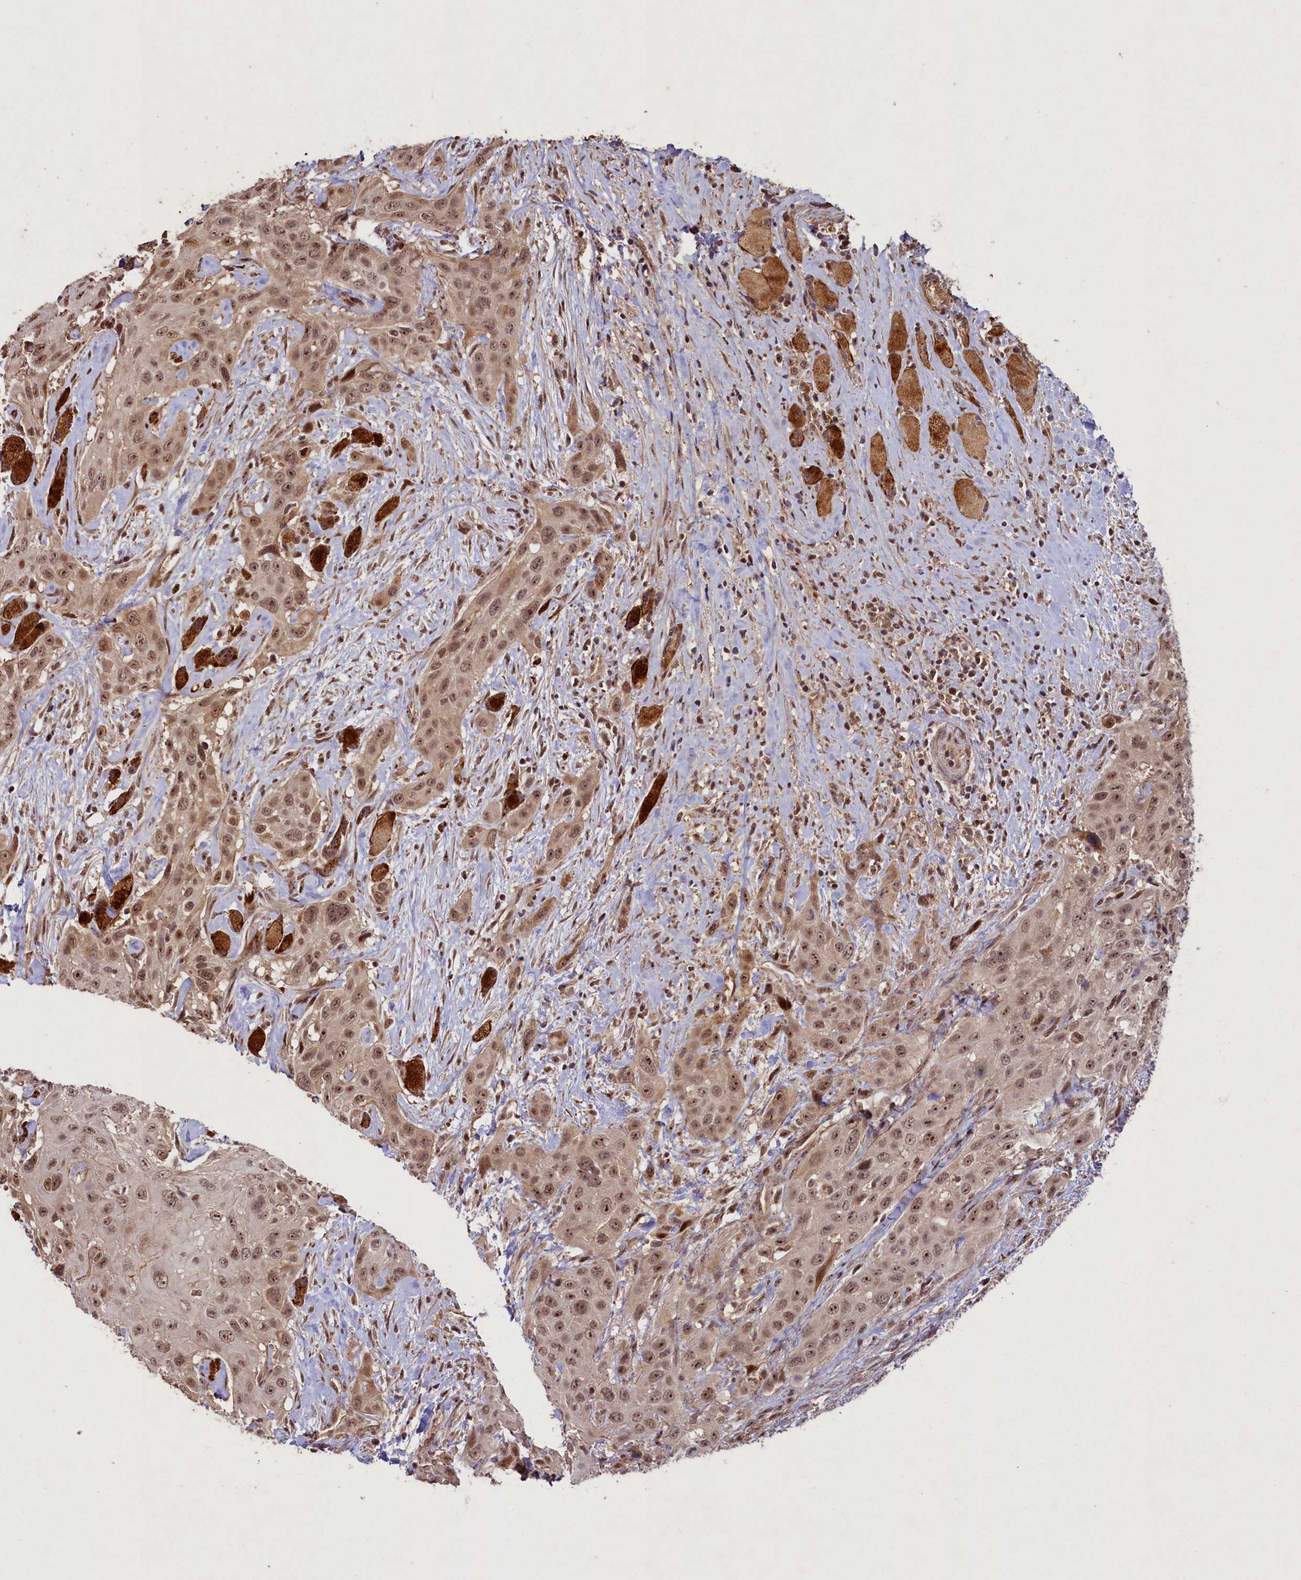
{"staining": {"intensity": "moderate", "quantity": ">75%", "location": "nuclear"}, "tissue": "head and neck cancer", "cell_type": "Tumor cells", "image_type": "cancer", "snomed": [{"axis": "morphology", "description": "Squamous cell carcinoma, NOS"}, {"axis": "topography", "description": "Head-Neck"}], "caption": "An immunohistochemistry (IHC) micrograph of neoplastic tissue is shown. Protein staining in brown shows moderate nuclear positivity in head and neck cancer (squamous cell carcinoma) within tumor cells.", "gene": "SHPRH", "patient": {"sex": "male", "age": 81}}